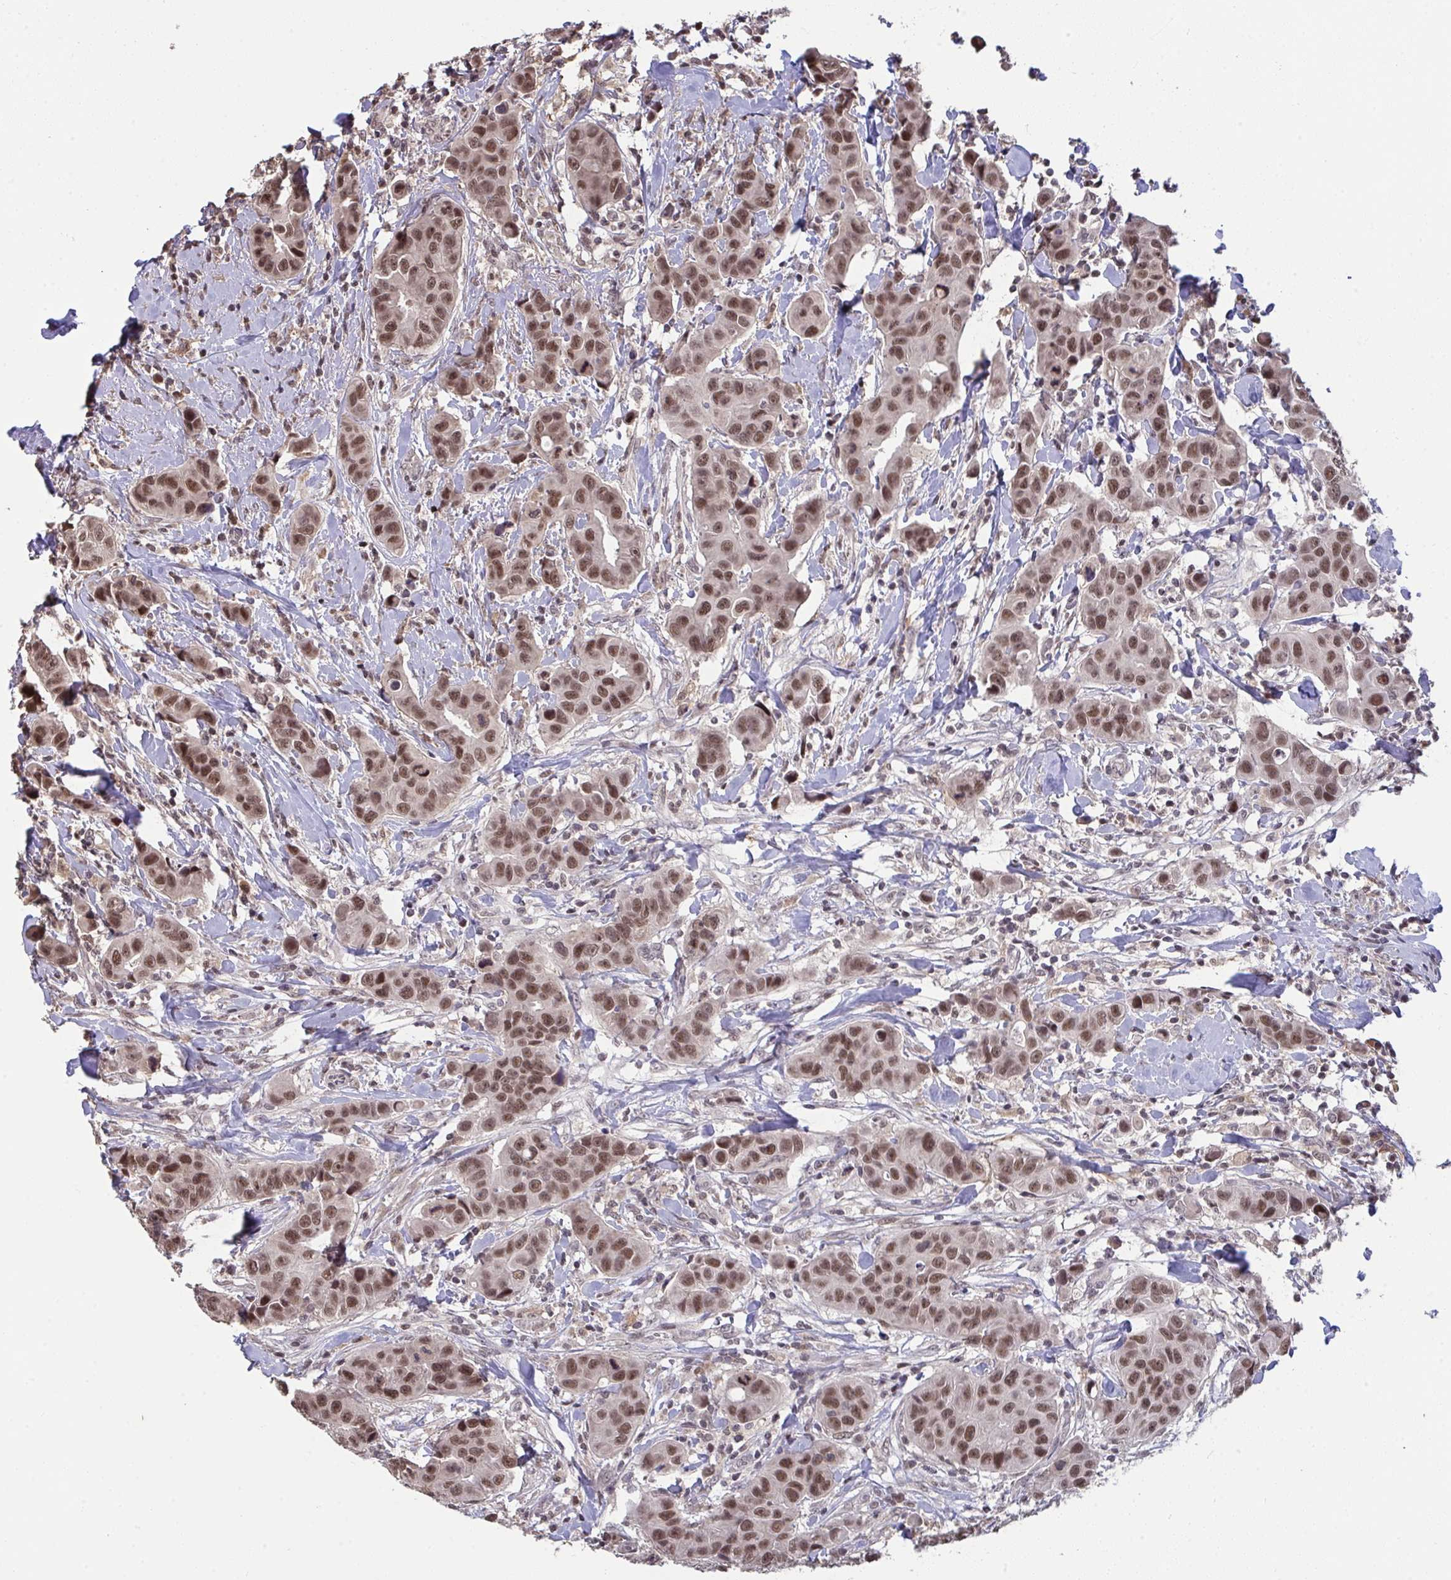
{"staining": {"intensity": "moderate", "quantity": ">75%", "location": "nuclear"}, "tissue": "breast cancer", "cell_type": "Tumor cells", "image_type": "cancer", "snomed": [{"axis": "morphology", "description": "Duct carcinoma"}, {"axis": "topography", "description": "Breast"}], "caption": "A brown stain shows moderate nuclear expression of a protein in human breast cancer (intraductal carcinoma) tumor cells.", "gene": "SAP30", "patient": {"sex": "female", "age": 24}}